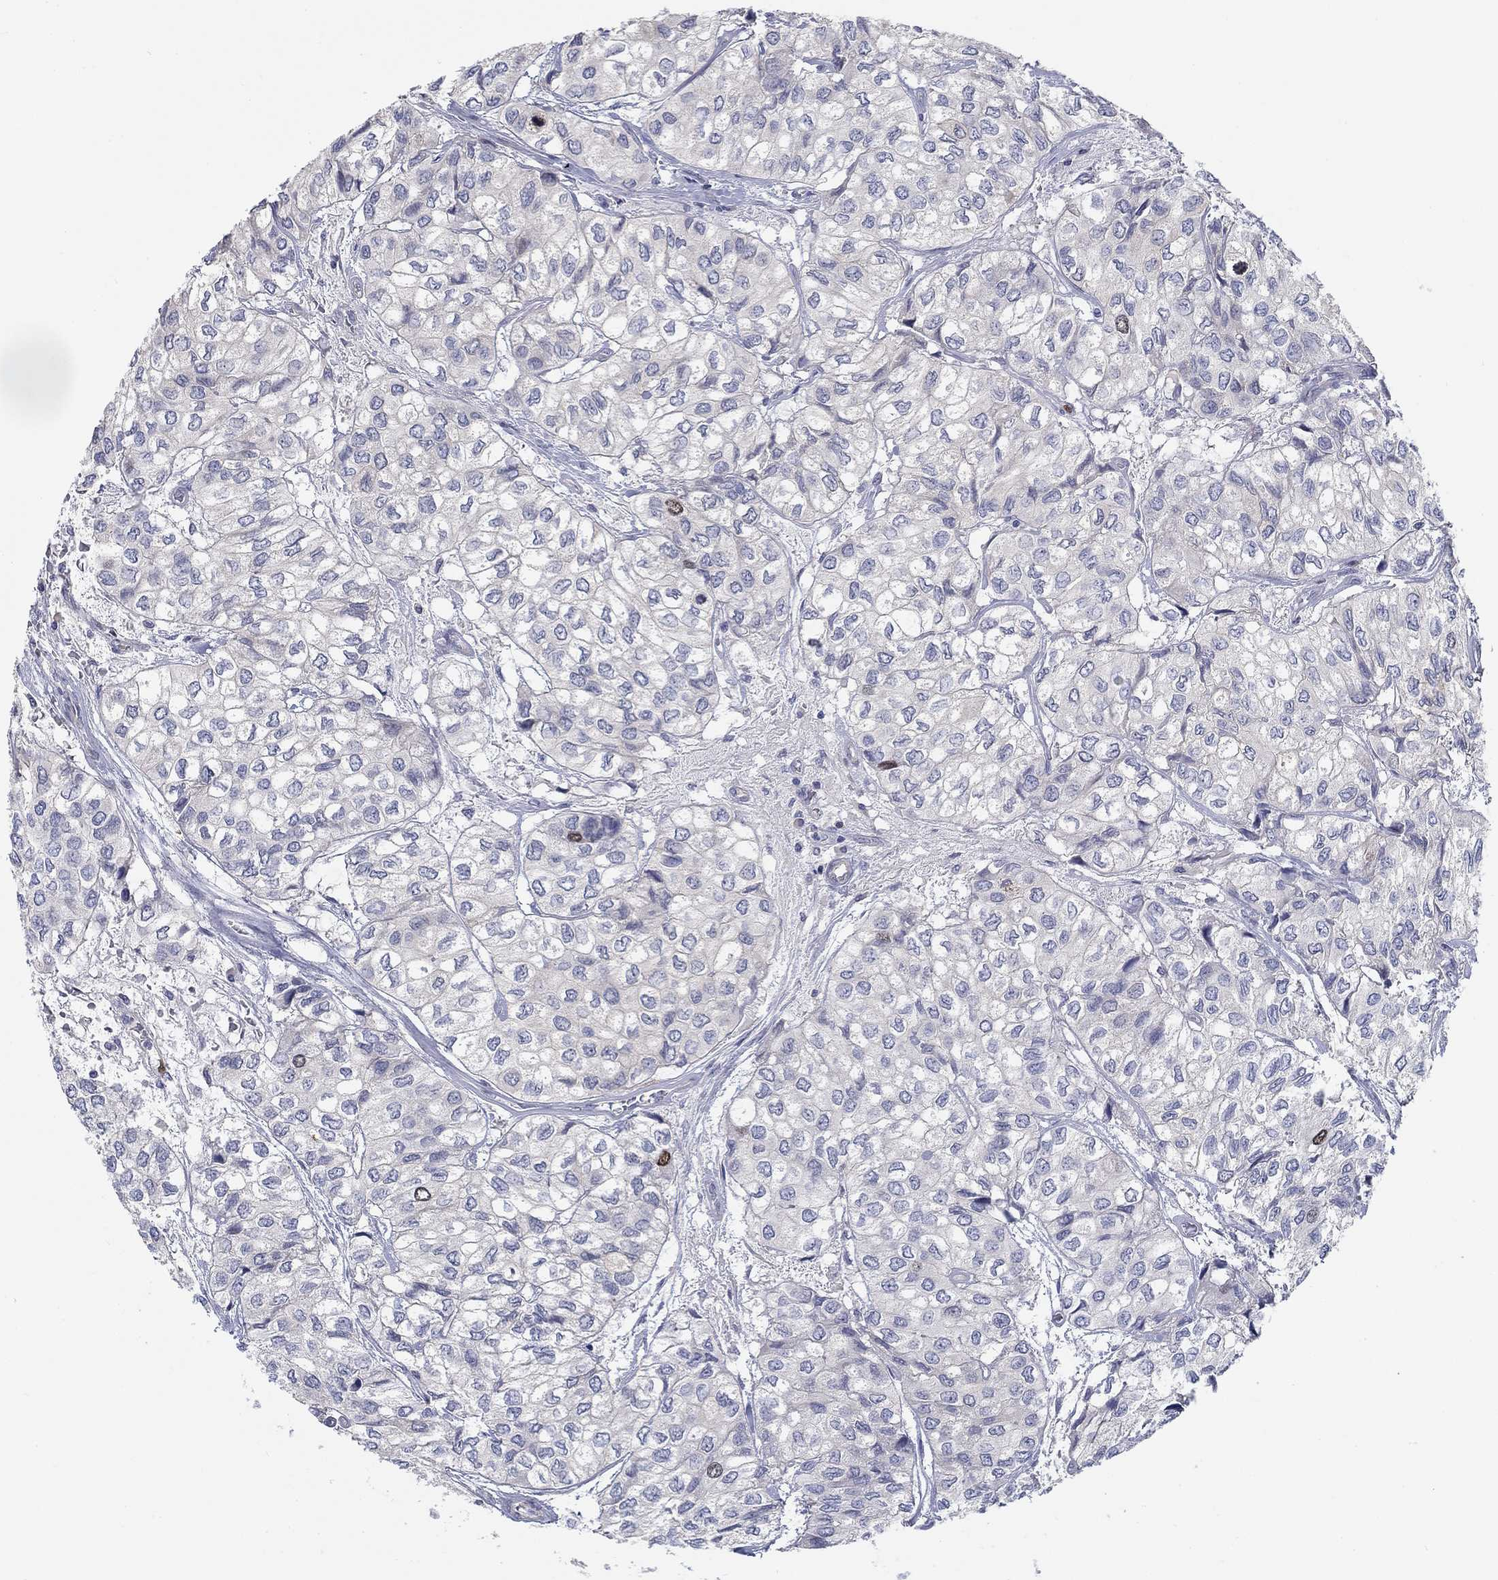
{"staining": {"intensity": "moderate", "quantity": "<25%", "location": "nuclear"}, "tissue": "urothelial cancer", "cell_type": "Tumor cells", "image_type": "cancer", "snomed": [{"axis": "morphology", "description": "Urothelial carcinoma, High grade"}, {"axis": "topography", "description": "Urinary bladder"}], "caption": "Brown immunohistochemical staining in human urothelial cancer demonstrates moderate nuclear expression in approximately <25% of tumor cells. Nuclei are stained in blue.", "gene": "PRC1", "patient": {"sex": "male", "age": 73}}